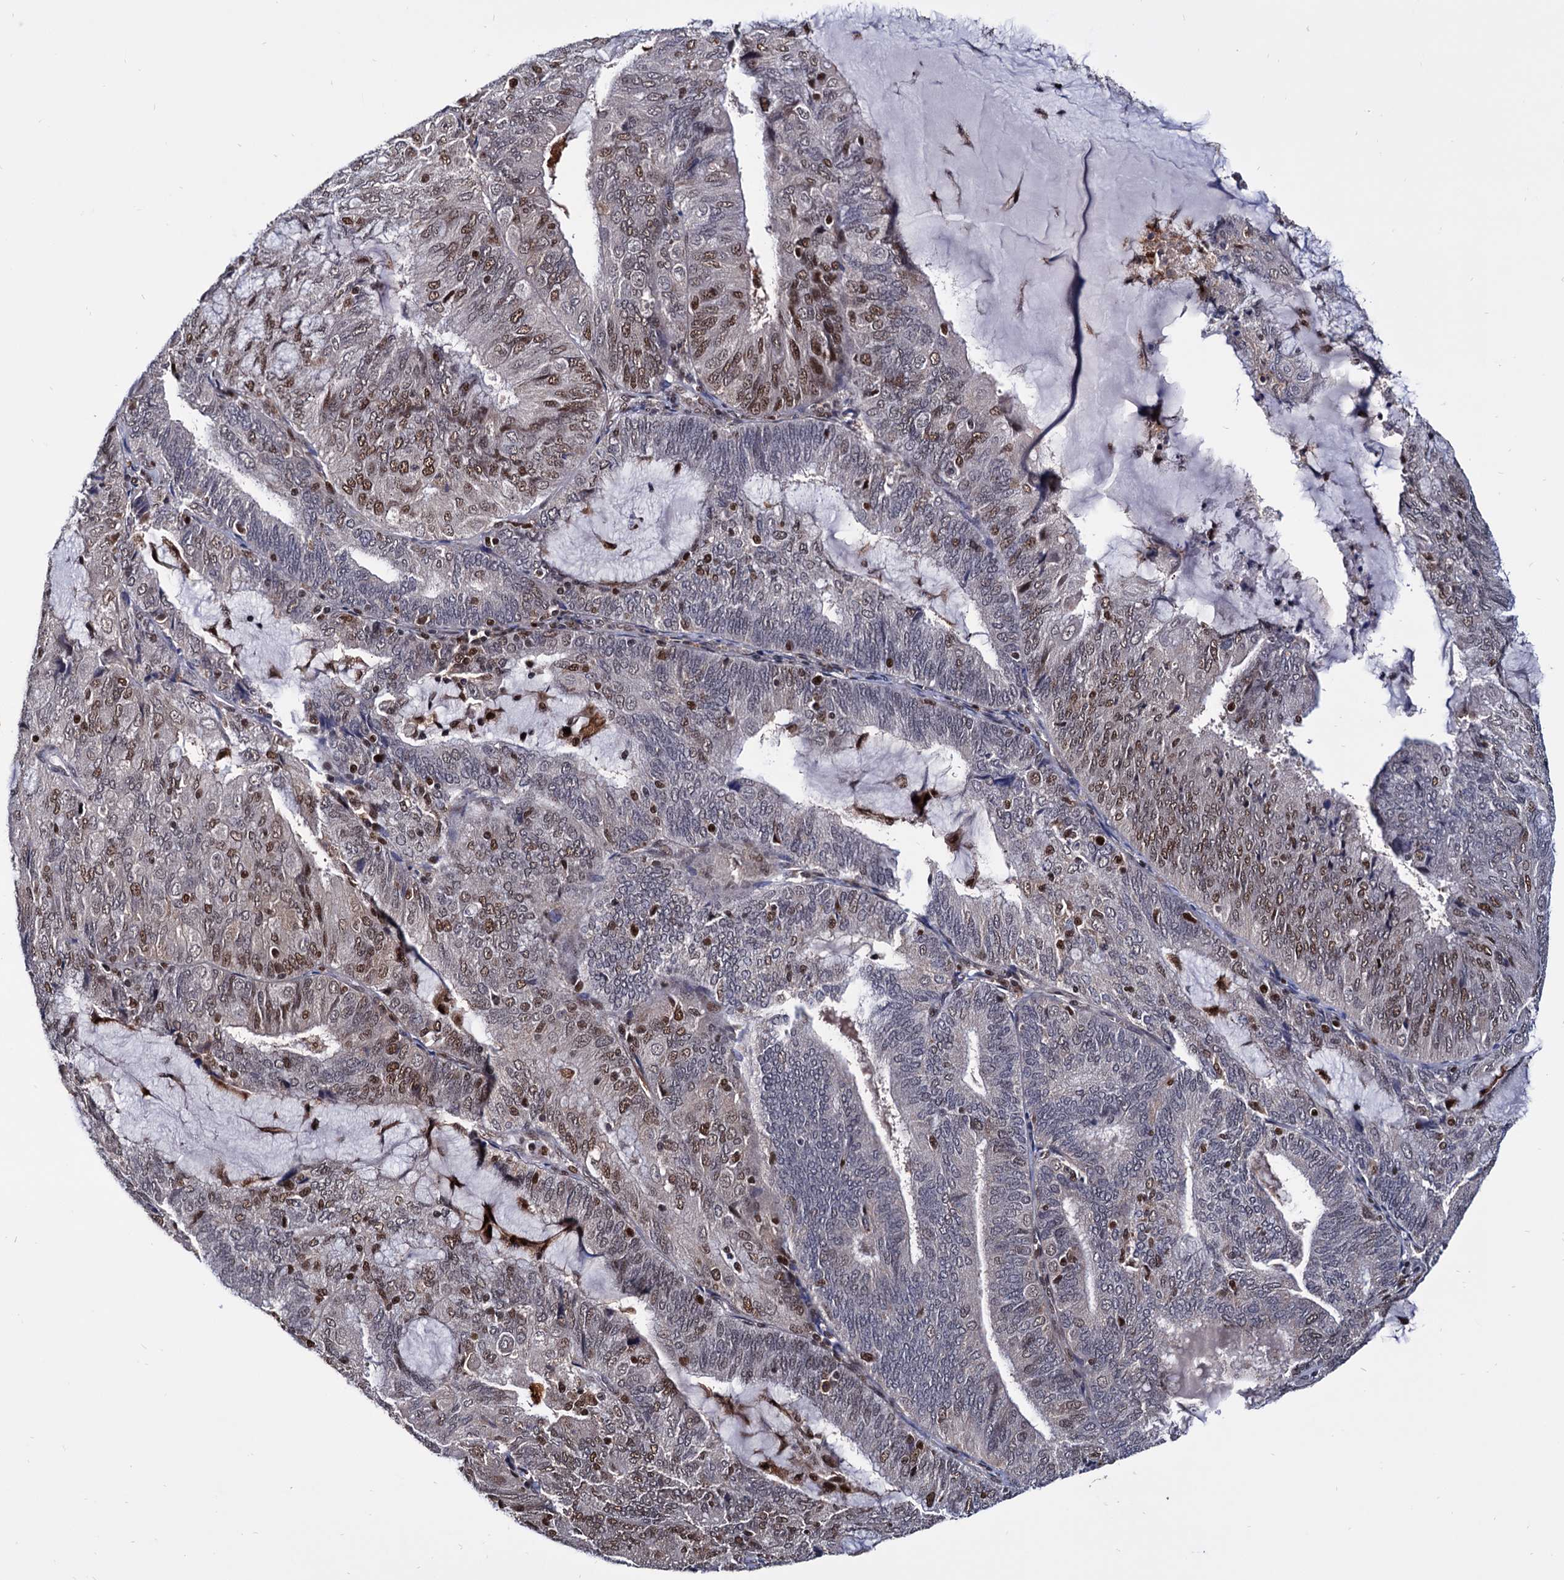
{"staining": {"intensity": "moderate", "quantity": "25%-75%", "location": "nuclear"}, "tissue": "endometrial cancer", "cell_type": "Tumor cells", "image_type": "cancer", "snomed": [{"axis": "morphology", "description": "Adenocarcinoma, NOS"}, {"axis": "topography", "description": "Endometrium"}], "caption": "This histopathology image displays immunohistochemistry staining of human endometrial adenocarcinoma, with medium moderate nuclear expression in approximately 25%-75% of tumor cells.", "gene": "RNASEH2B", "patient": {"sex": "female", "age": 81}}